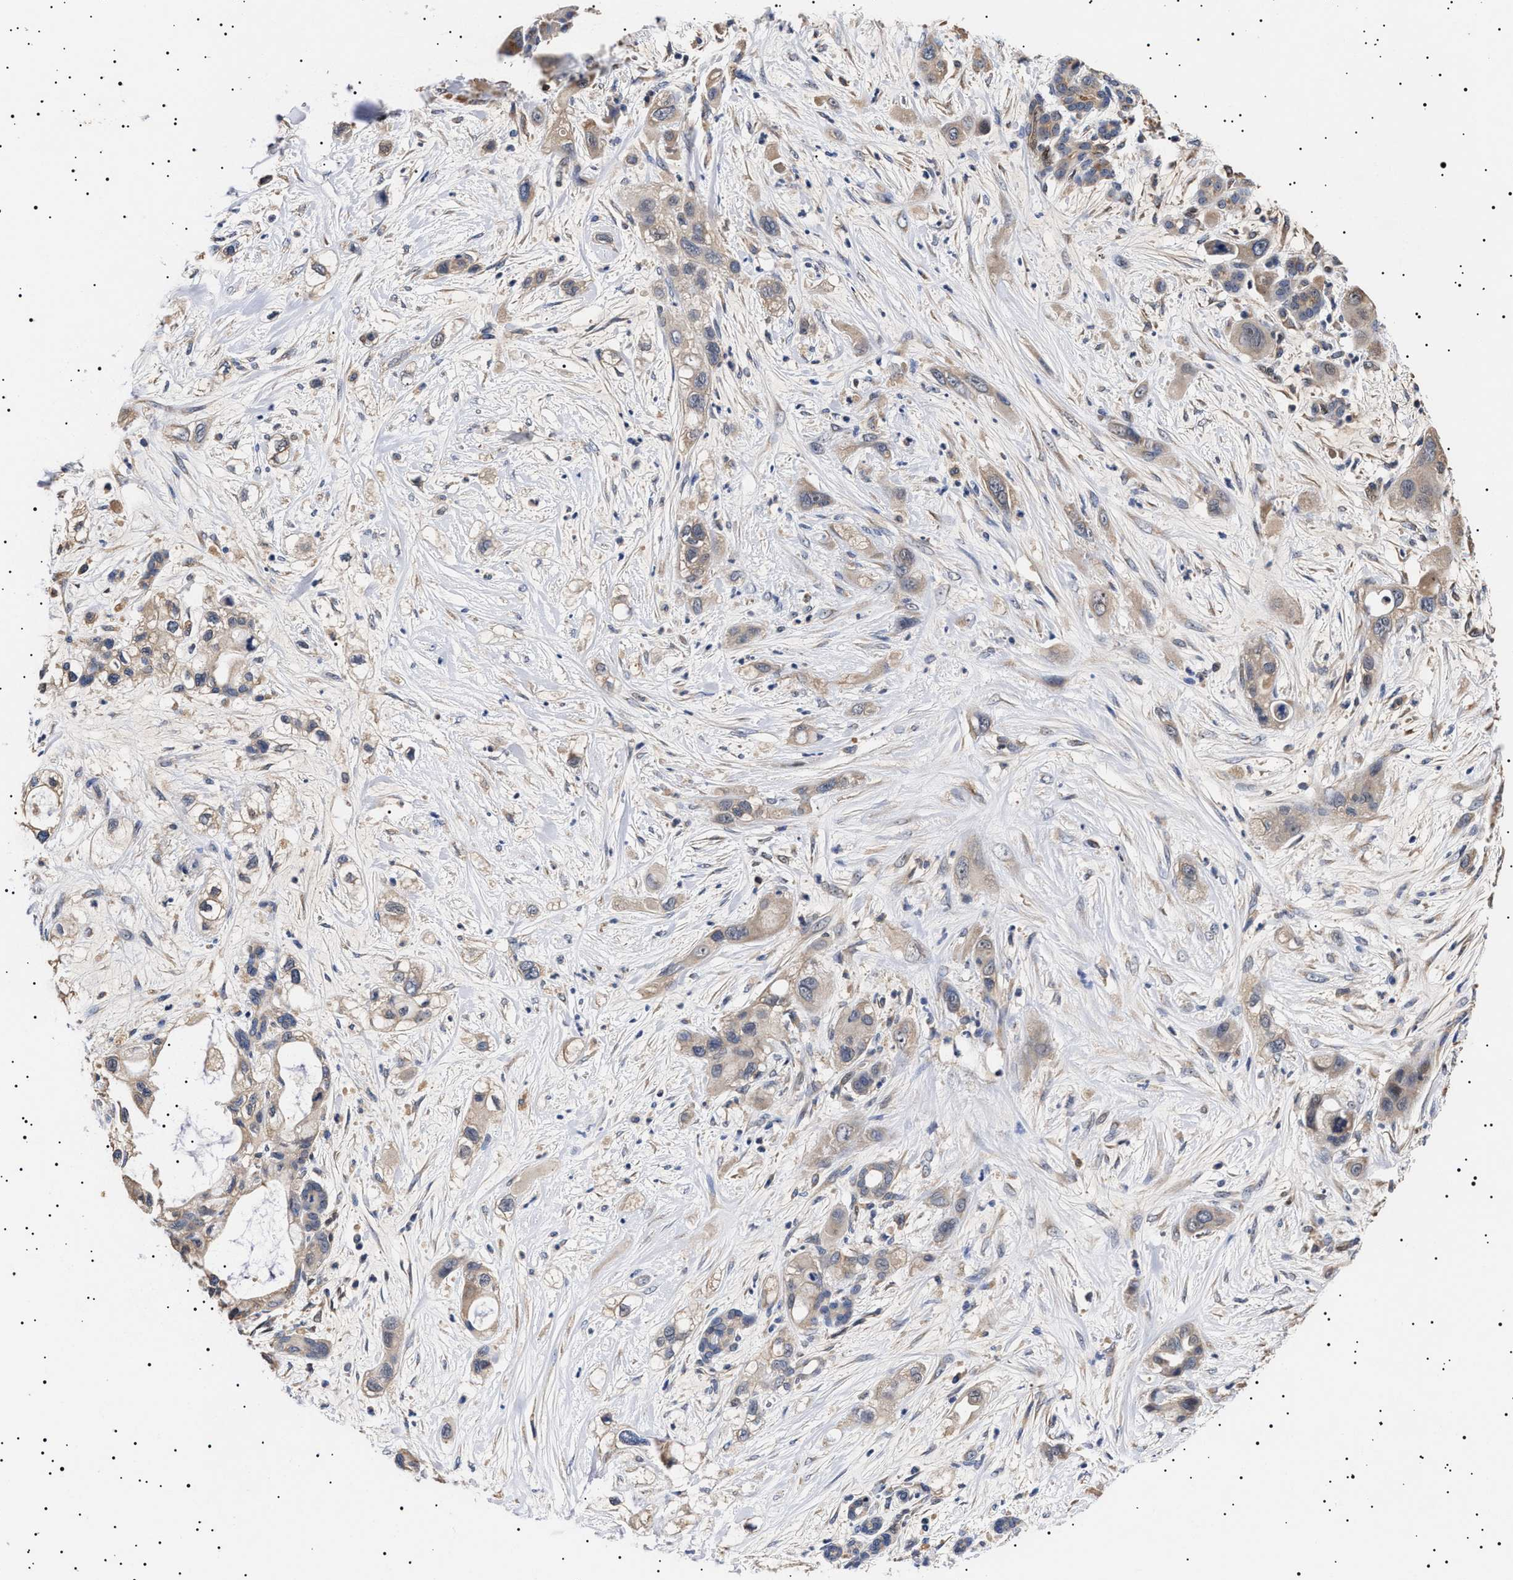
{"staining": {"intensity": "weak", "quantity": ">75%", "location": "cytoplasmic/membranous"}, "tissue": "pancreatic cancer", "cell_type": "Tumor cells", "image_type": "cancer", "snomed": [{"axis": "morphology", "description": "Adenocarcinoma, NOS"}, {"axis": "topography", "description": "Pancreas"}], "caption": "Immunohistochemical staining of human pancreatic cancer demonstrates low levels of weak cytoplasmic/membranous protein staining in about >75% of tumor cells. (DAB (3,3'-diaminobenzidine) IHC, brown staining for protein, blue staining for nuclei).", "gene": "KRBA1", "patient": {"sex": "male", "age": 59}}